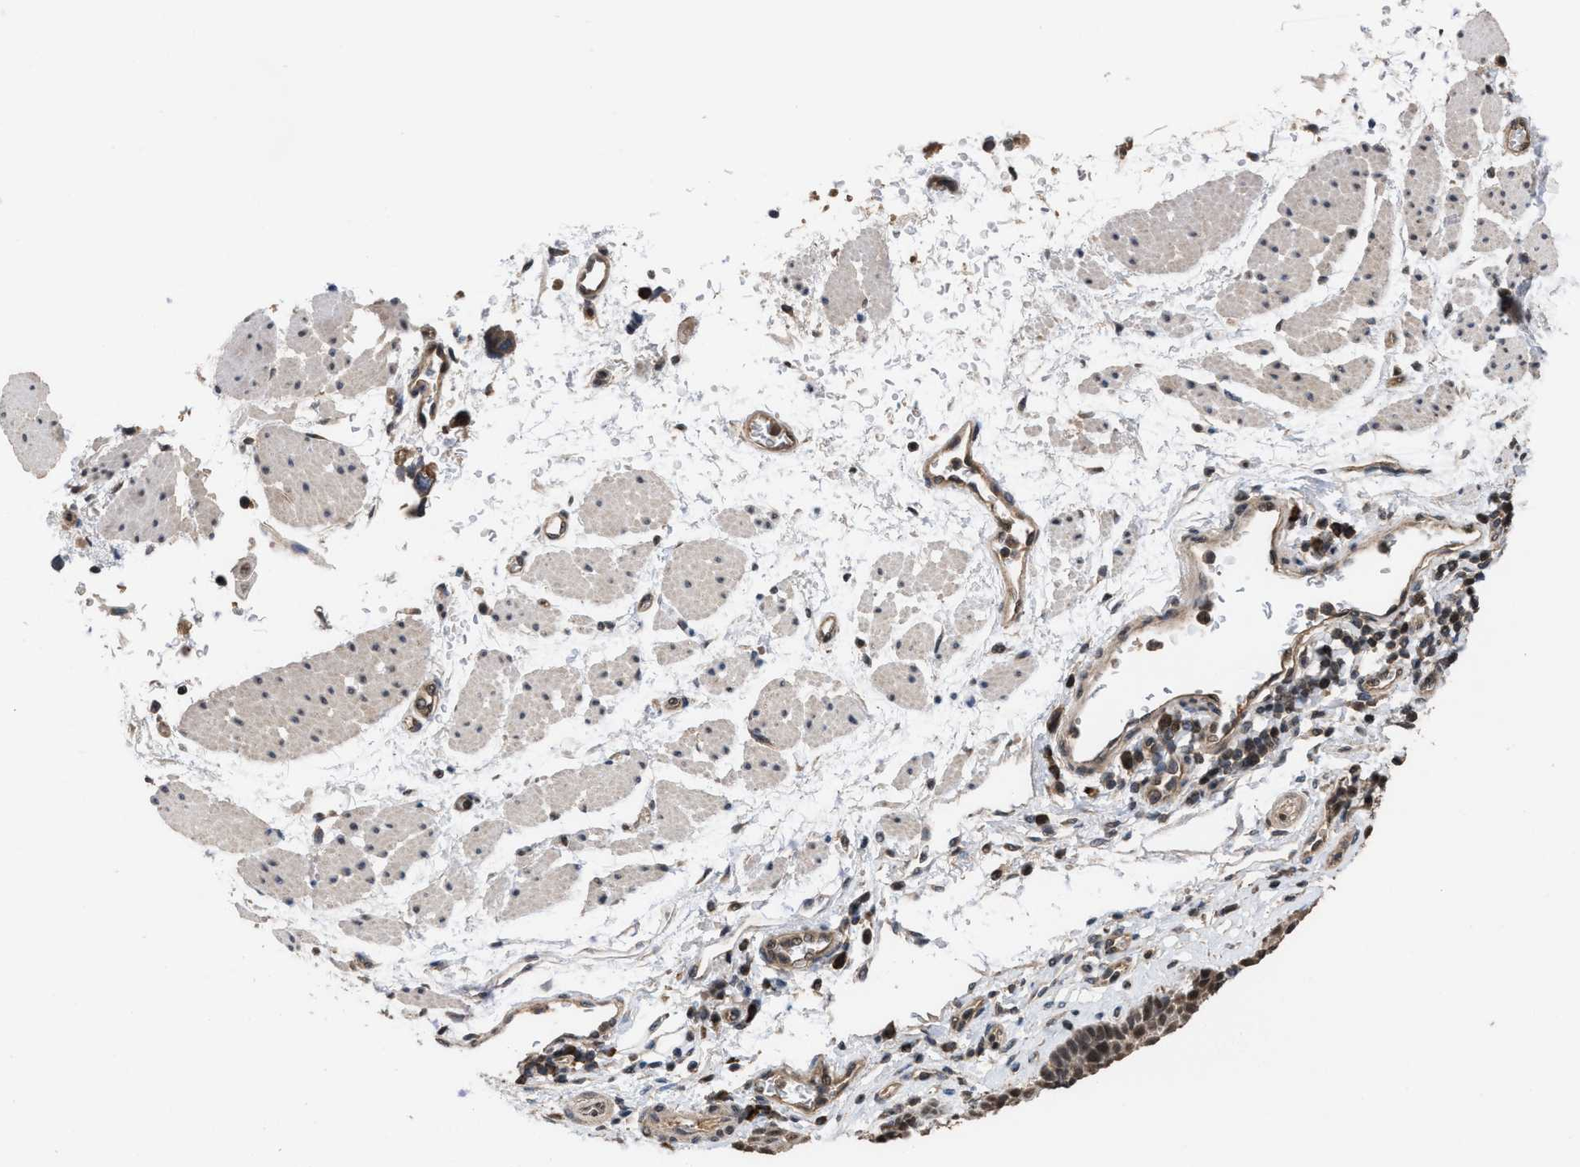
{"staining": {"intensity": "moderate", "quantity": ">75%", "location": "nuclear"}, "tissue": "esophagus", "cell_type": "Squamous epithelial cells", "image_type": "normal", "snomed": [{"axis": "morphology", "description": "Normal tissue, NOS"}, {"axis": "topography", "description": "Esophagus"}], "caption": "Immunohistochemical staining of unremarkable human esophagus demonstrates medium levels of moderate nuclear positivity in approximately >75% of squamous epithelial cells.", "gene": "C9orf78", "patient": {"sex": "male", "age": 54}}